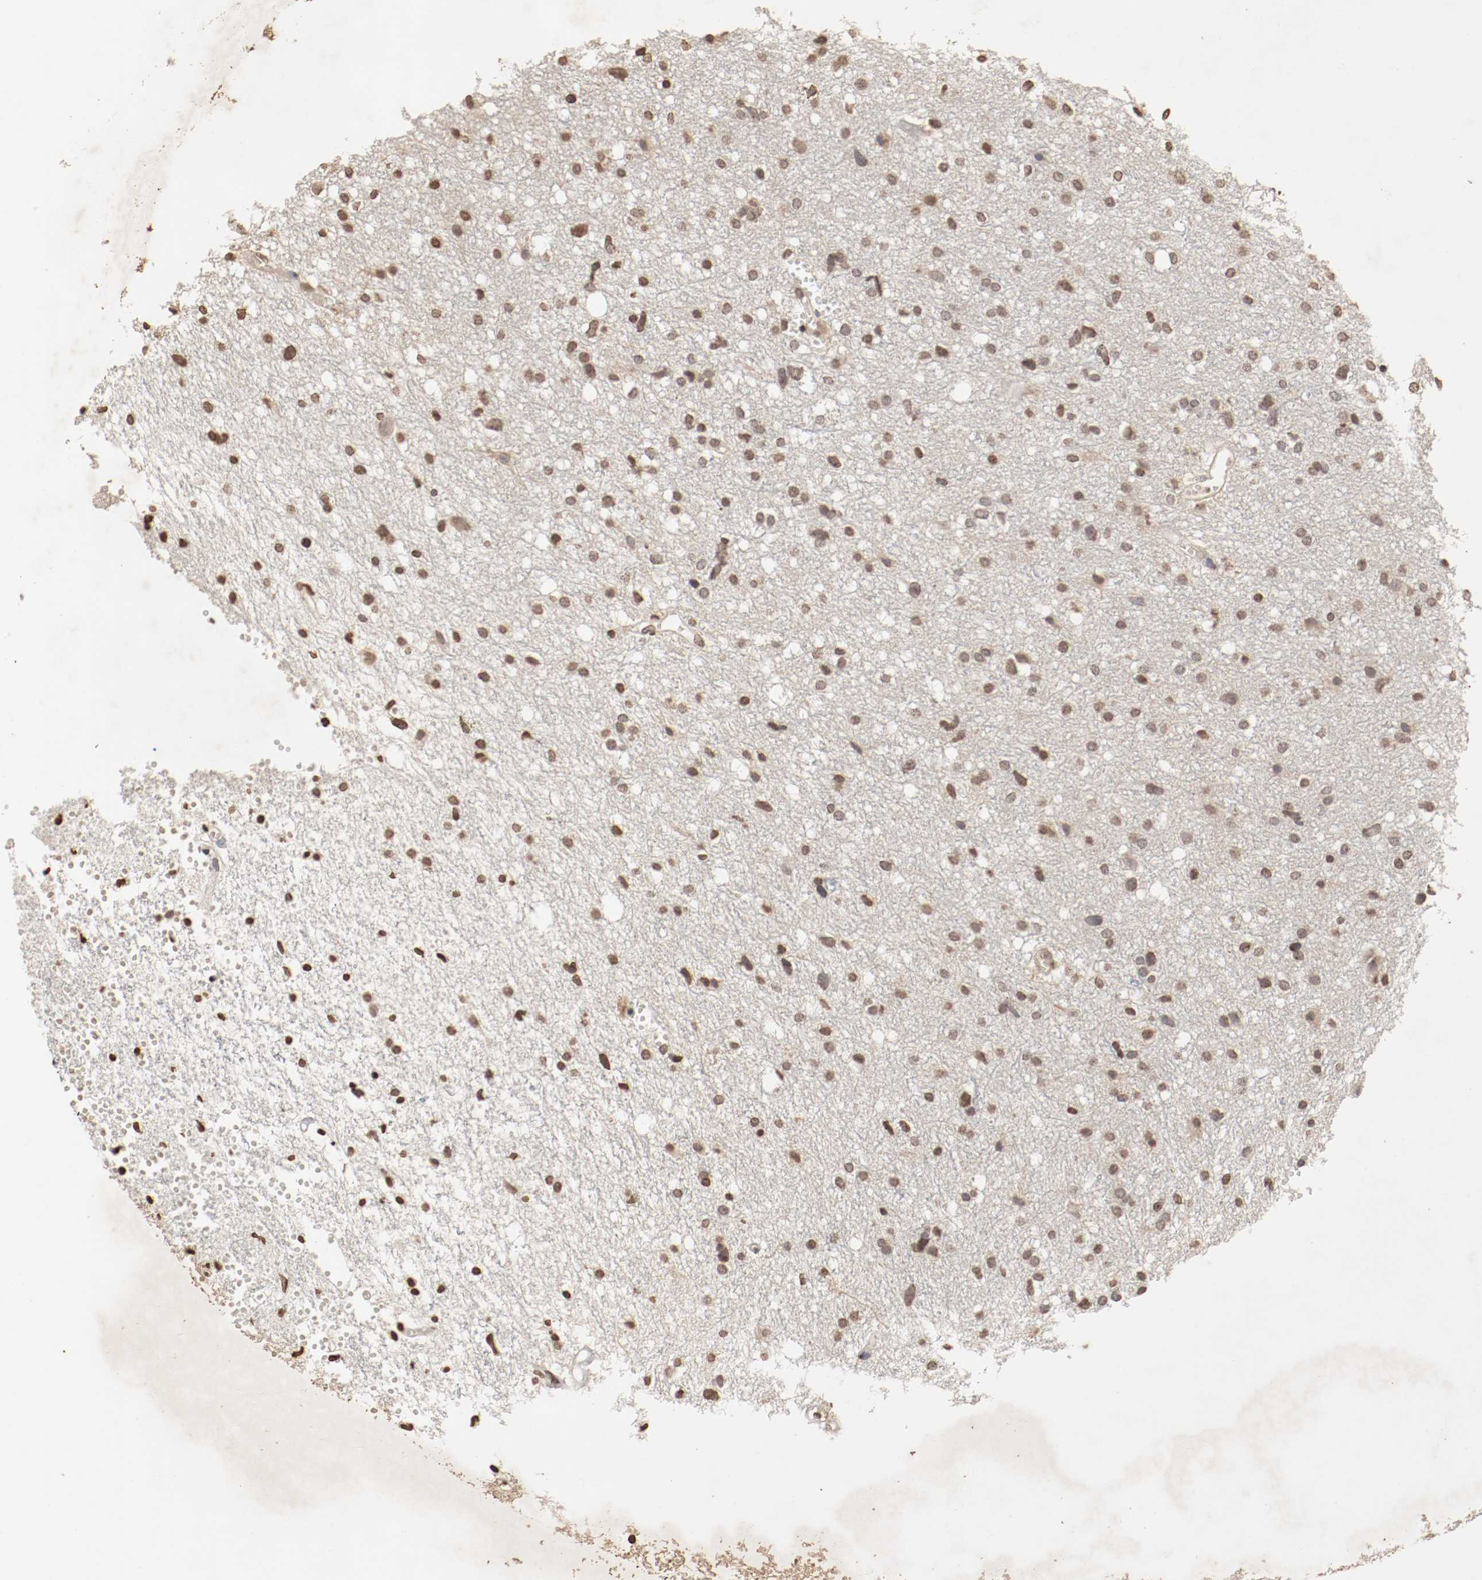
{"staining": {"intensity": "moderate", "quantity": ">75%", "location": "nuclear"}, "tissue": "glioma", "cell_type": "Tumor cells", "image_type": "cancer", "snomed": [{"axis": "morphology", "description": "Glioma, malignant, High grade"}, {"axis": "topography", "description": "Brain"}], "caption": "There is medium levels of moderate nuclear positivity in tumor cells of malignant glioma (high-grade), as demonstrated by immunohistochemical staining (brown color).", "gene": "WASL", "patient": {"sex": "female", "age": 59}}